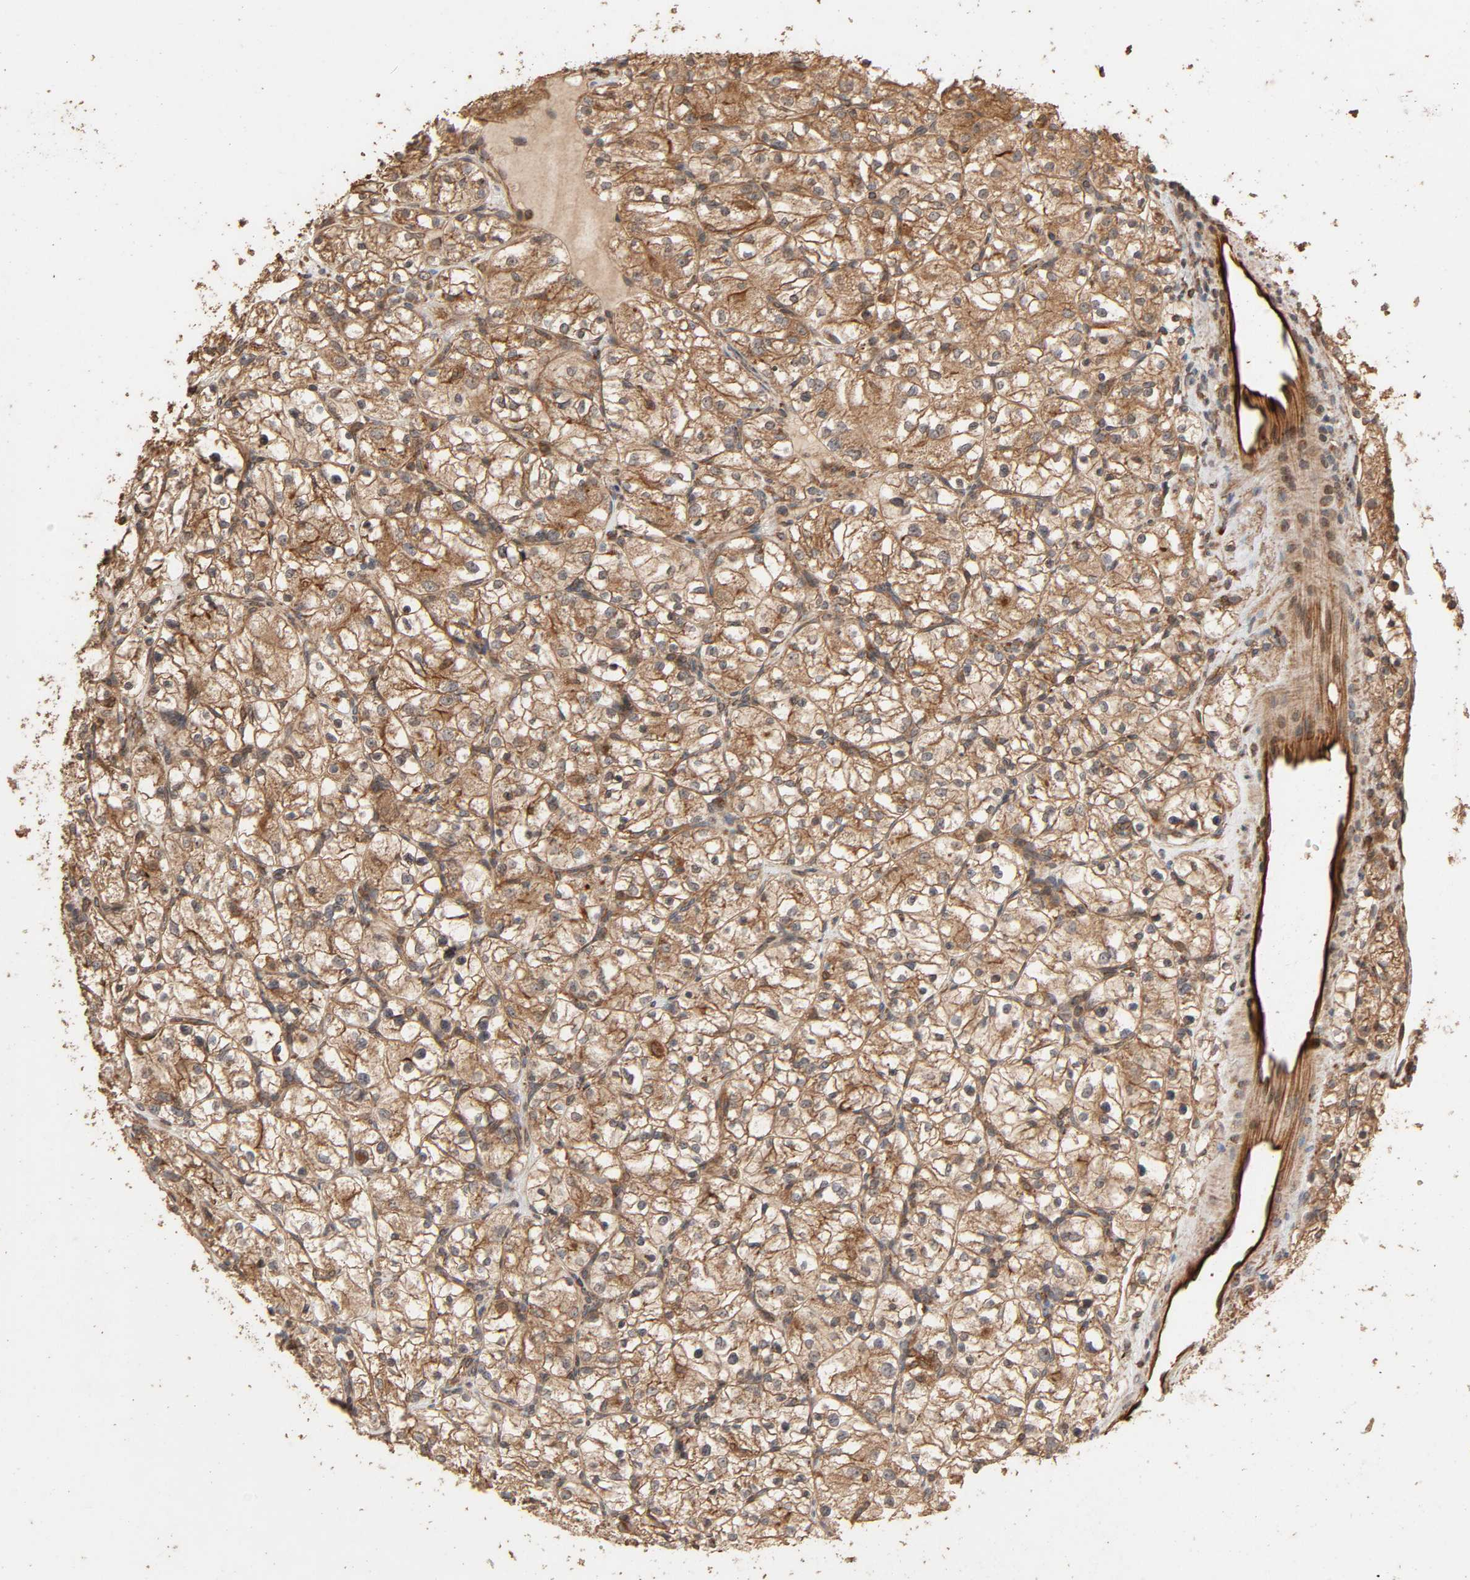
{"staining": {"intensity": "moderate", "quantity": "25%-75%", "location": "cytoplasmic/membranous"}, "tissue": "renal cancer", "cell_type": "Tumor cells", "image_type": "cancer", "snomed": [{"axis": "morphology", "description": "Adenocarcinoma, NOS"}, {"axis": "topography", "description": "Kidney"}], "caption": "Moderate cytoplasmic/membranous positivity for a protein is identified in approximately 25%-75% of tumor cells of renal adenocarcinoma using immunohistochemistry (IHC).", "gene": "RPS6KA6", "patient": {"sex": "female", "age": 60}}